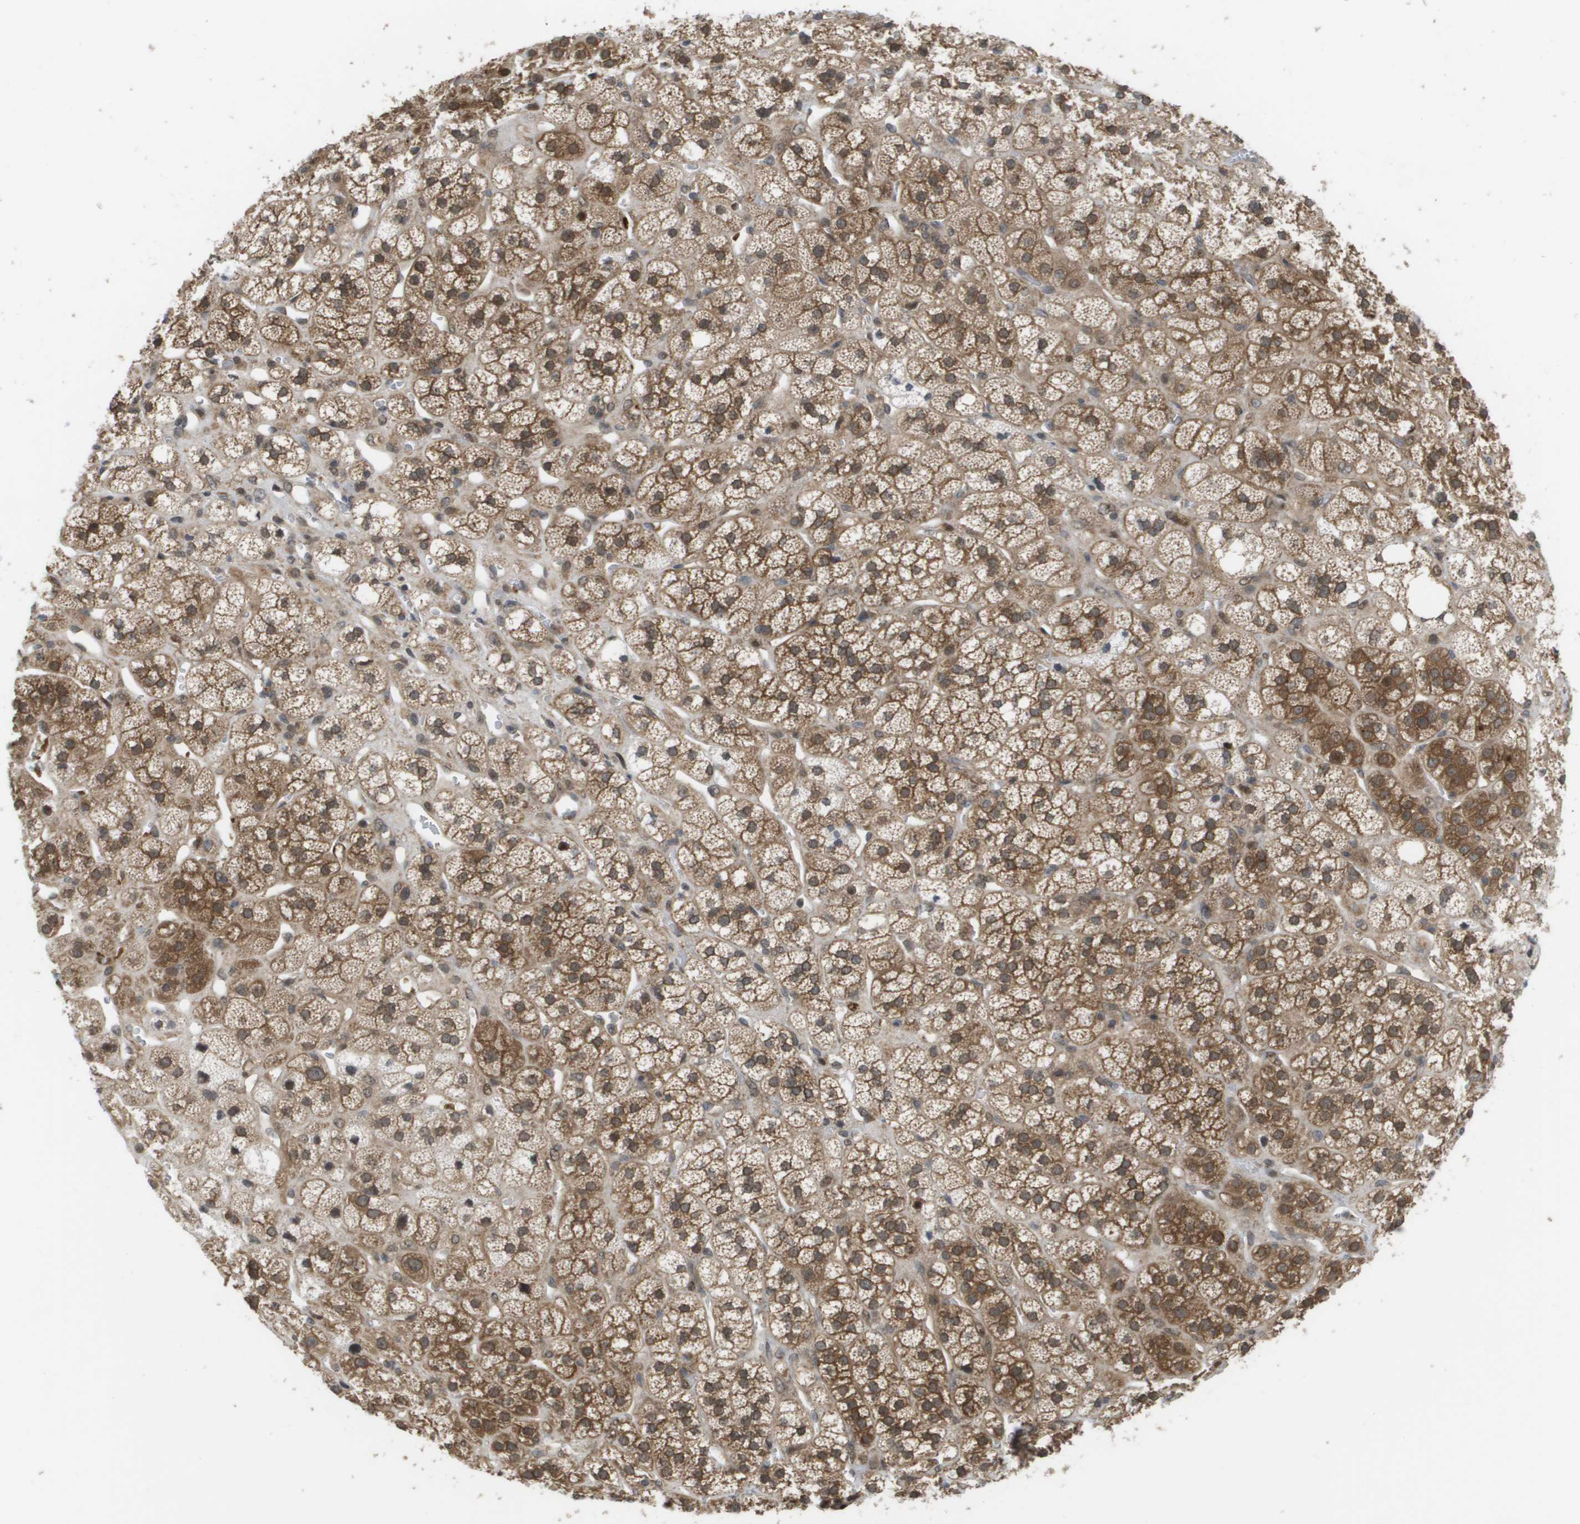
{"staining": {"intensity": "moderate", "quantity": ">75%", "location": "cytoplasmic/membranous,nuclear"}, "tissue": "adrenal gland", "cell_type": "Glandular cells", "image_type": "normal", "snomed": [{"axis": "morphology", "description": "Normal tissue, NOS"}, {"axis": "topography", "description": "Adrenal gland"}], "caption": "This is a histology image of immunohistochemistry staining of unremarkable adrenal gland, which shows moderate positivity in the cytoplasmic/membranous,nuclear of glandular cells.", "gene": "CTPS2", "patient": {"sex": "male", "age": 56}}